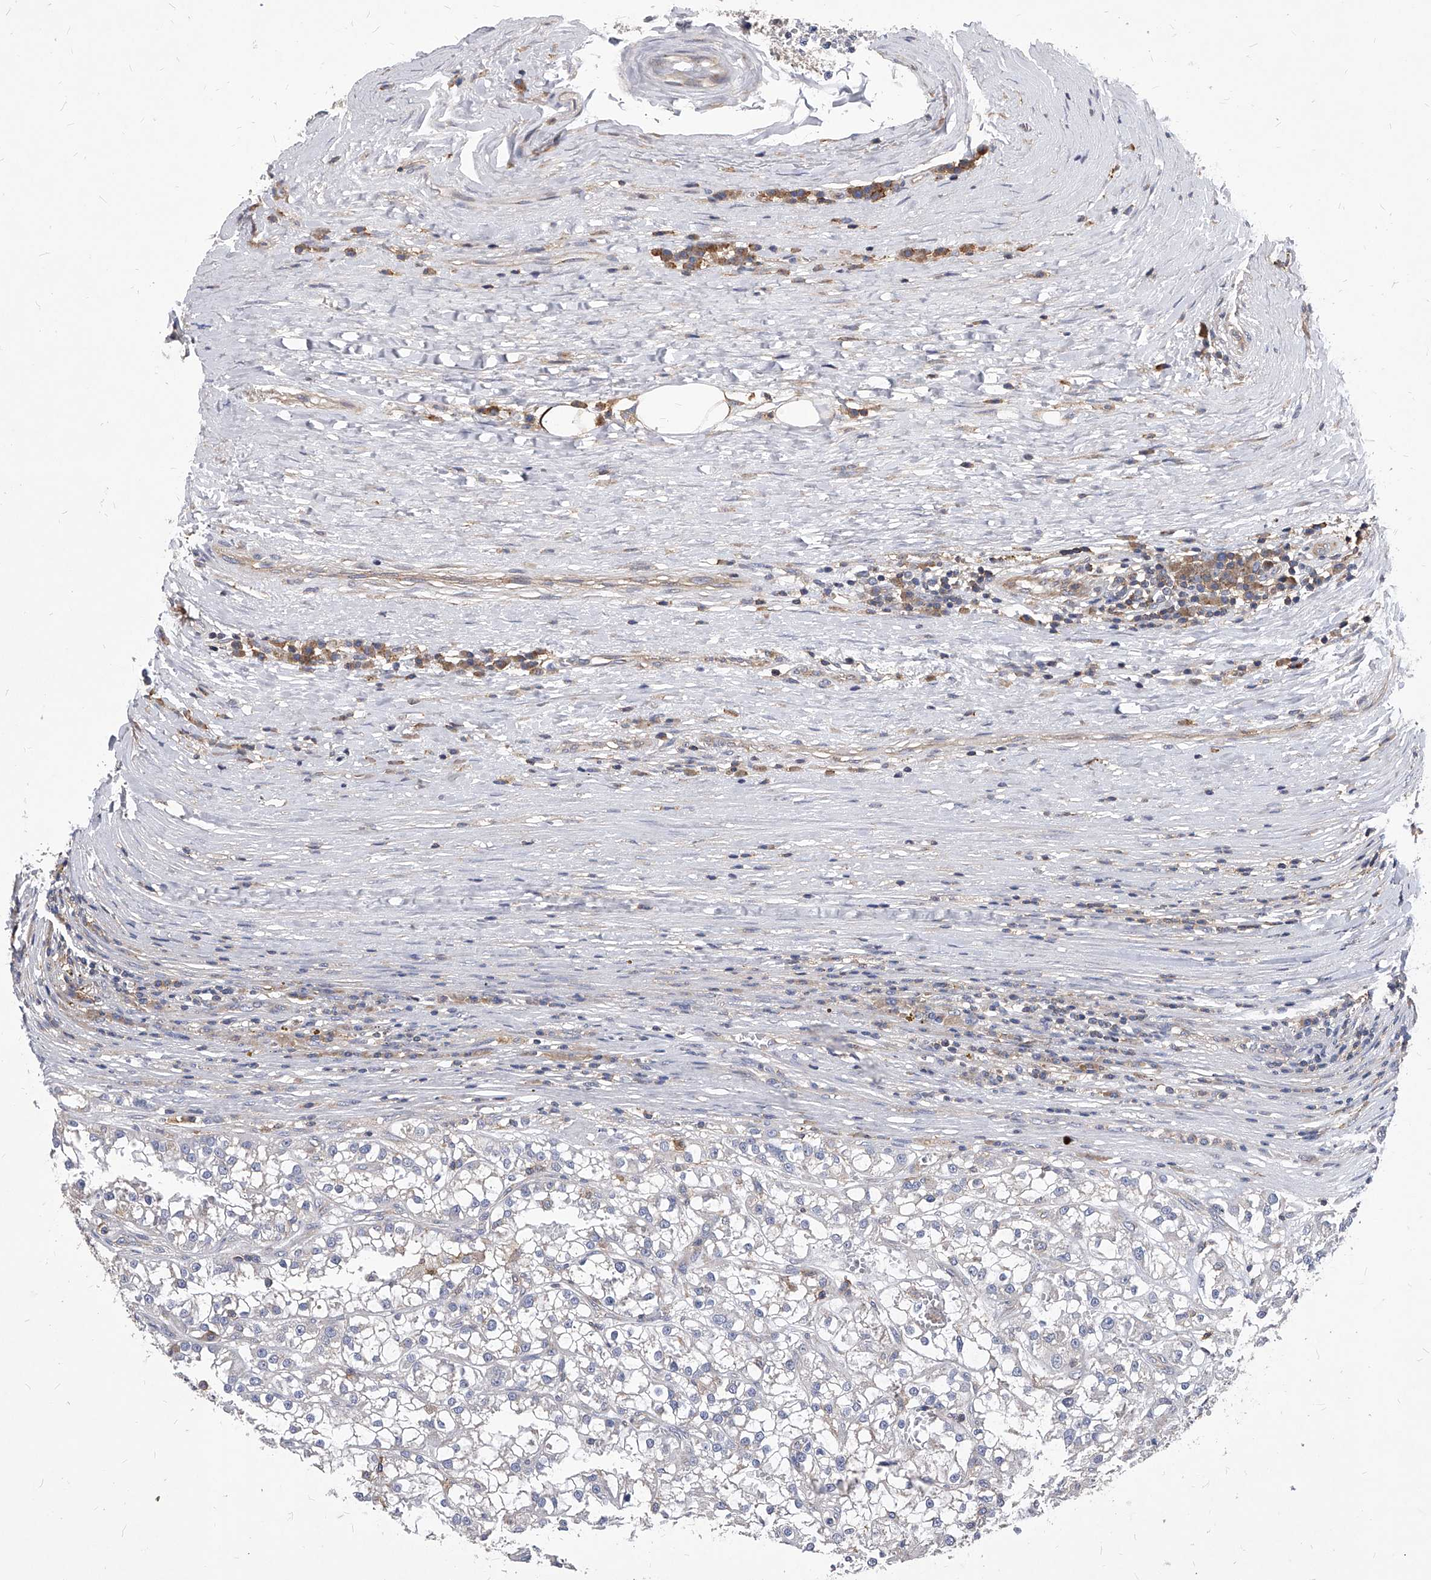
{"staining": {"intensity": "negative", "quantity": "none", "location": "none"}, "tissue": "renal cancer", "cell_type": "Tumor cells", "image_type": "cancer", "snomed": [{"axis": "morphology", "description": "Adenocarcinoma, NOS"}, {"axis": "topography", "description": "Kidney"}], "caption": "High power microscopy image of an immunohistochemistry (IHC) photomicrograph of renal cancer, revealing no significant expression in tumor cells. (DAB (3,3'-diaminobenzidine) IHC visualized using brightfield microscopy, high magnification).", "gene": "ATG5", "patient": {"sex": "female", "age": 52}}